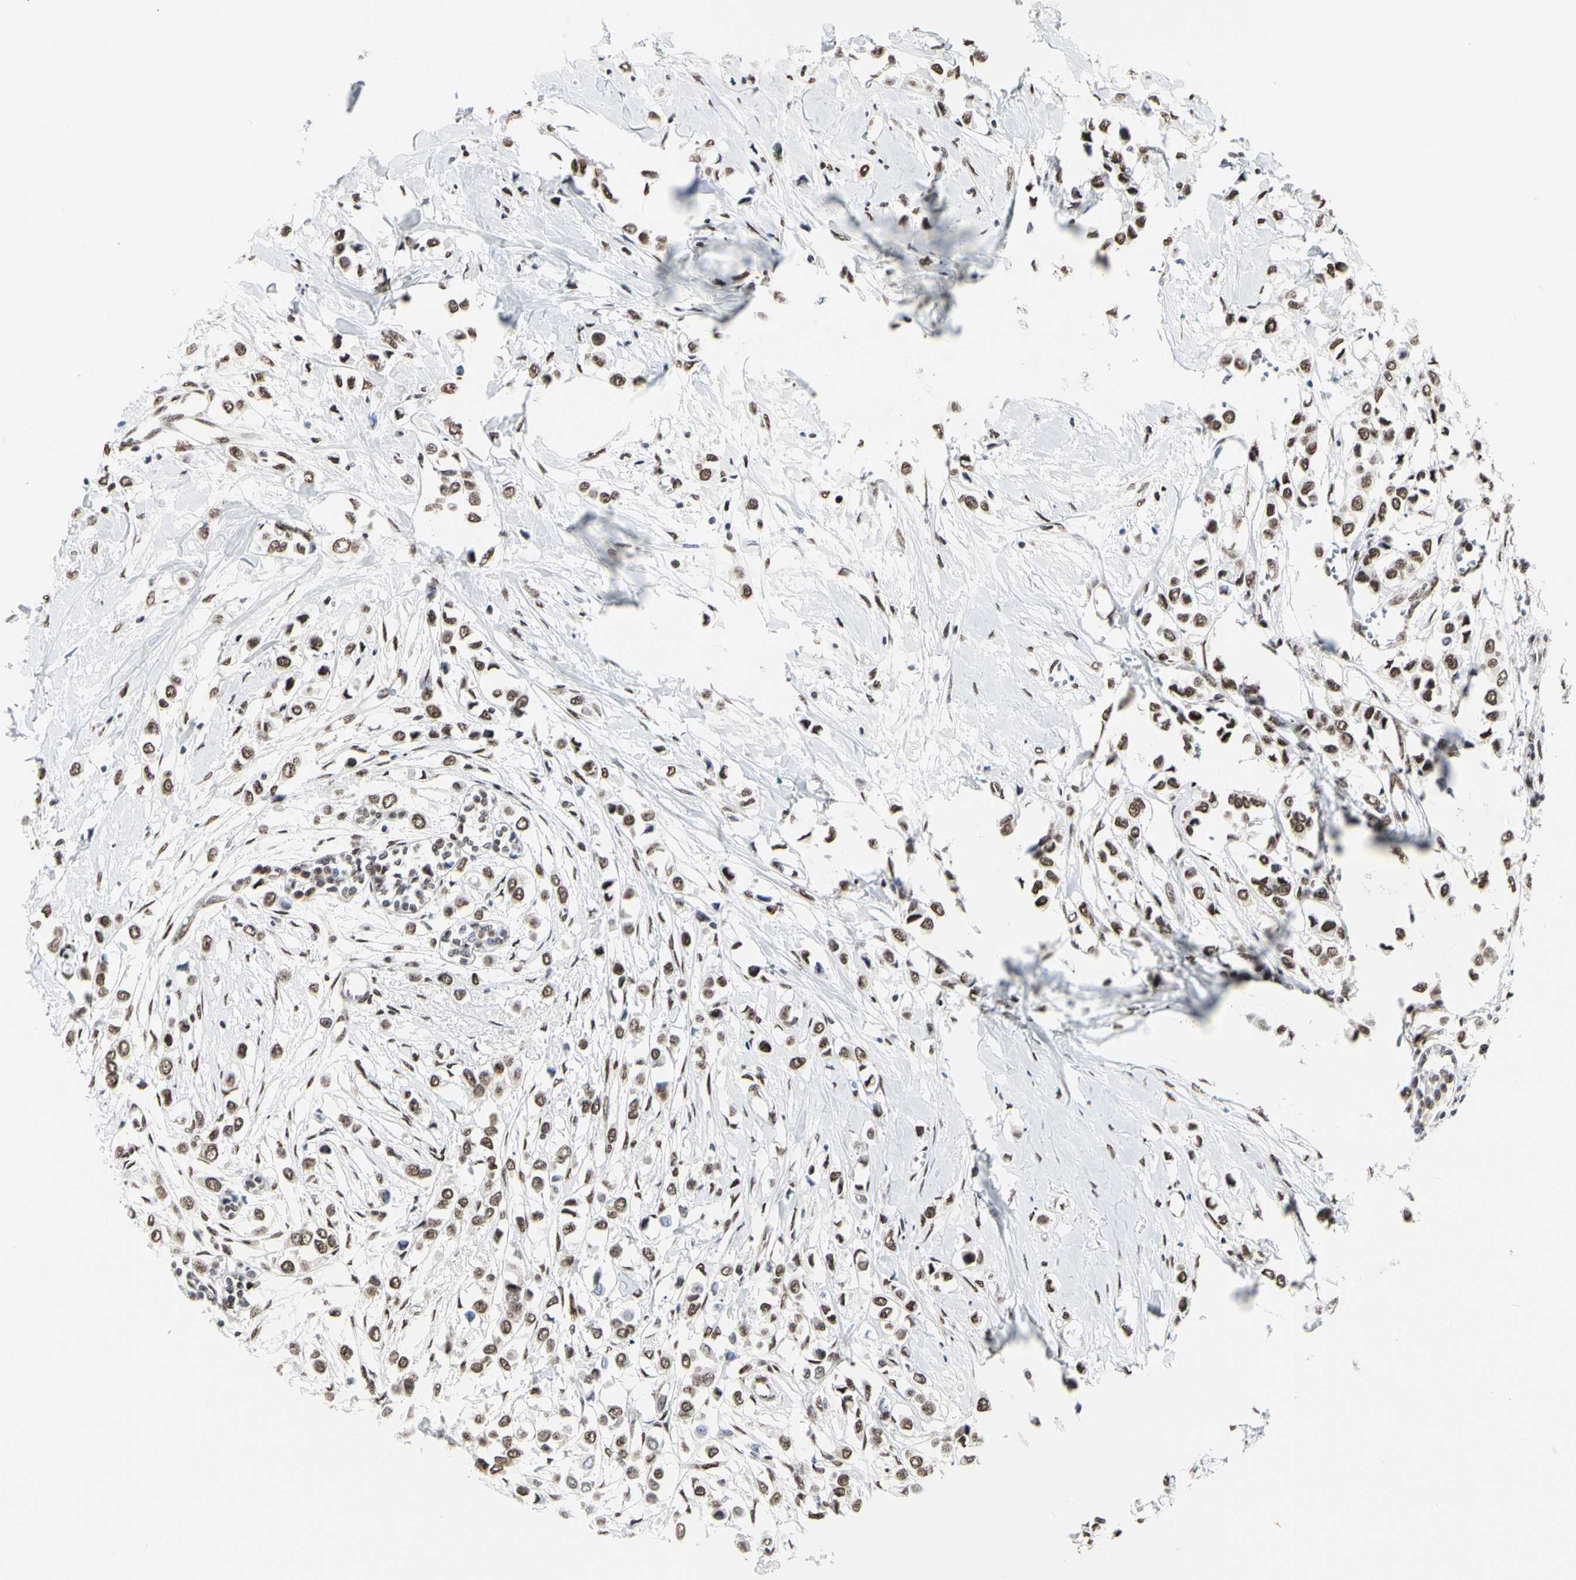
{"staining": {"intensity": "moderate", "quantity": ">75%", "location": "nuclear"}, "tissue": "breast cancer", "cell_type": "Tumor cells", "image_type": "cancer", "snomed": [{"axis": "morphology", "description": "Lobular carcinoma"}, {"axis": "topography", "description": "Breast"}], "caption": "An immunohistochemistry (IHC) histopathology image of tumor tissue is shown. Protein staining in brown shows moderate nuclear positivity in breast cancer (lobular carcinoma) within tumor cells.", "gene": "PRMT3", "patient": {"sex": "female", "age": 51}}